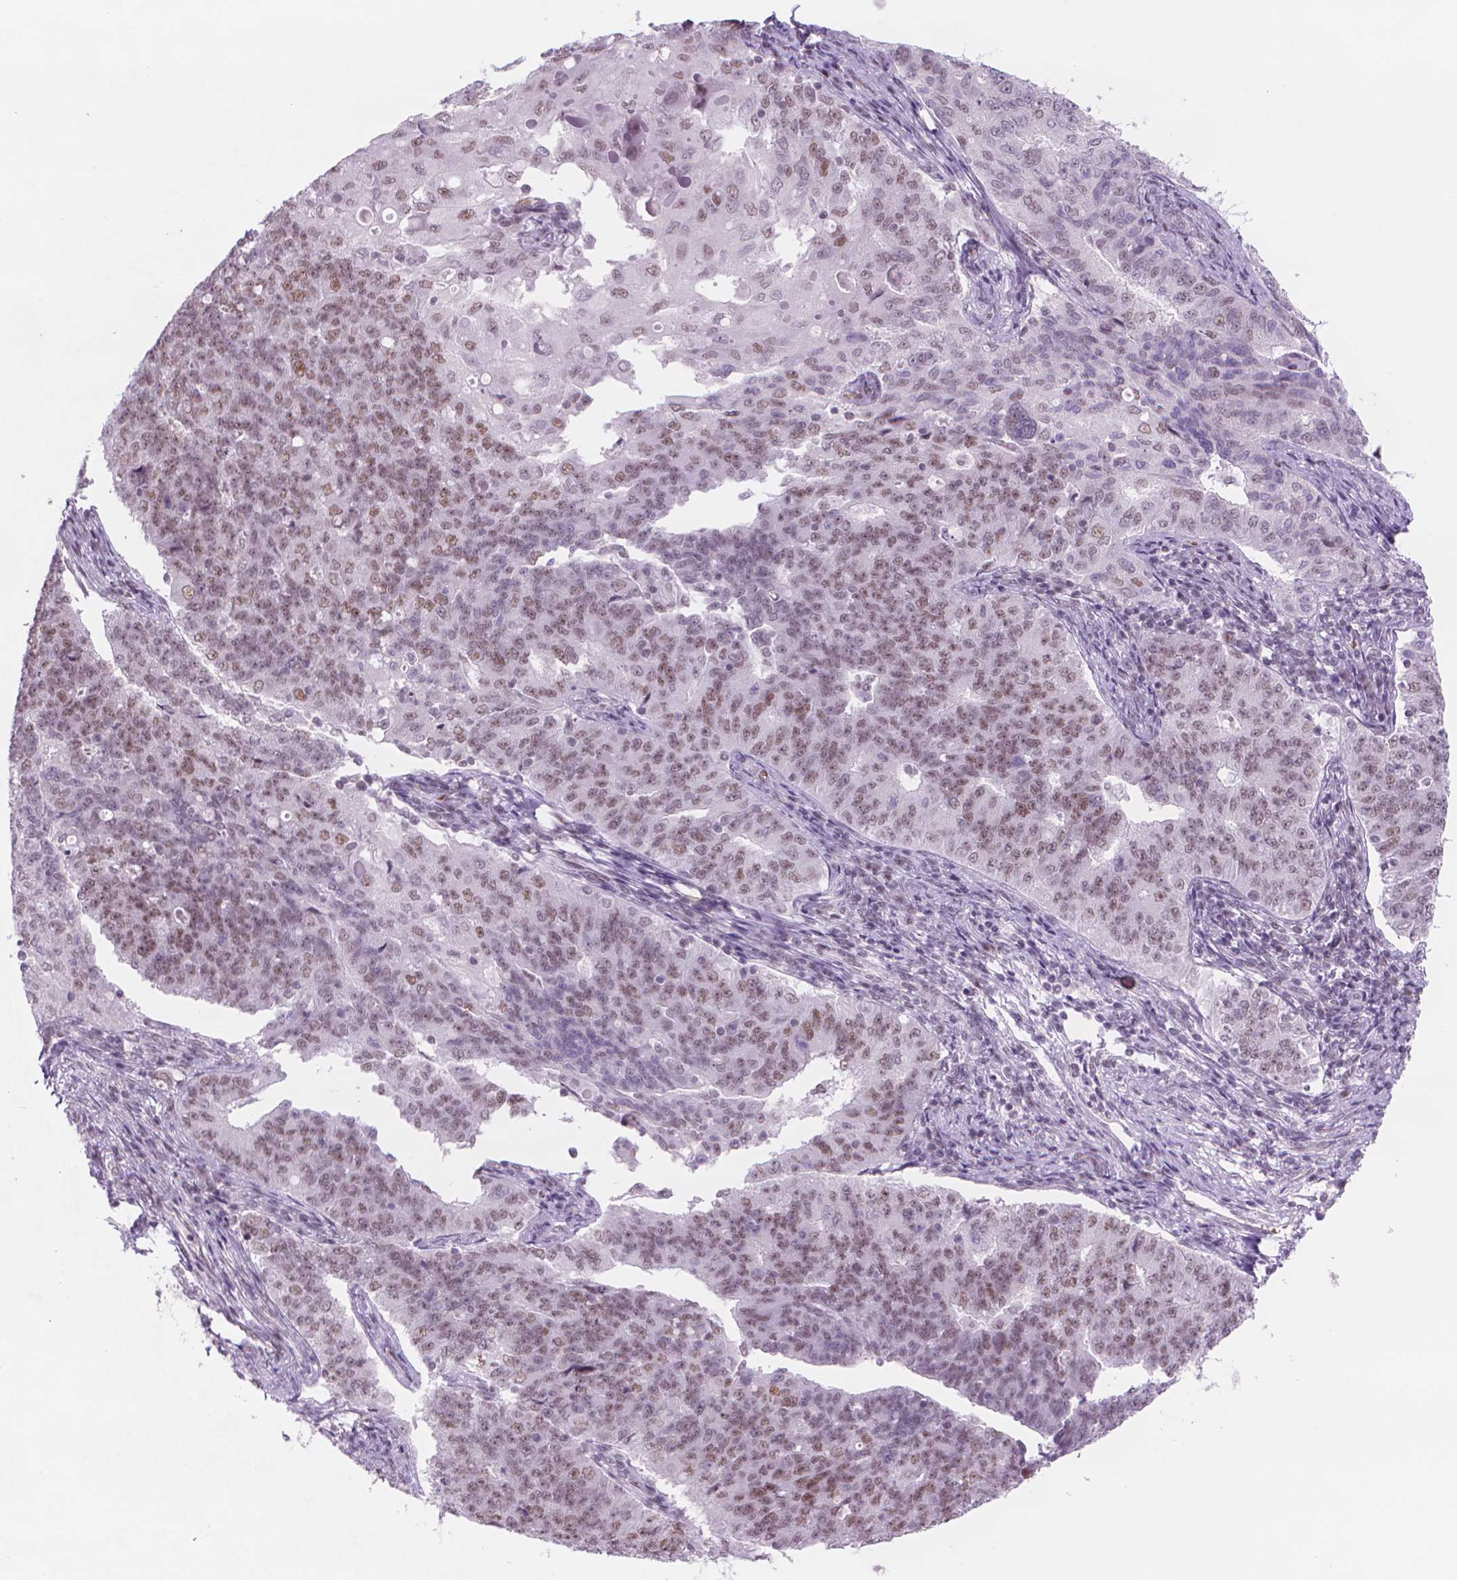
{"staining": {"intensity": "moderate", "quantity": ">75%", "location": "nuclear"}, "tissue": "endometrial cancer", "cell_type": "Tumor cells", "image_type": "cancer", "snomed": [{"axis": "morphology", "description": "Adenocarcinoma, NOS"}, {"axis": "topography", "description": "Endometrium"}], "caption": "Endometrial cancer (adenocarcinoma) stained for a protein (brown) exhibits moderate nuclear positive expression in approximately >75% of tumor cells.", "gene": "POLR3D", "patient": {"sex": "female", "age": 43}}